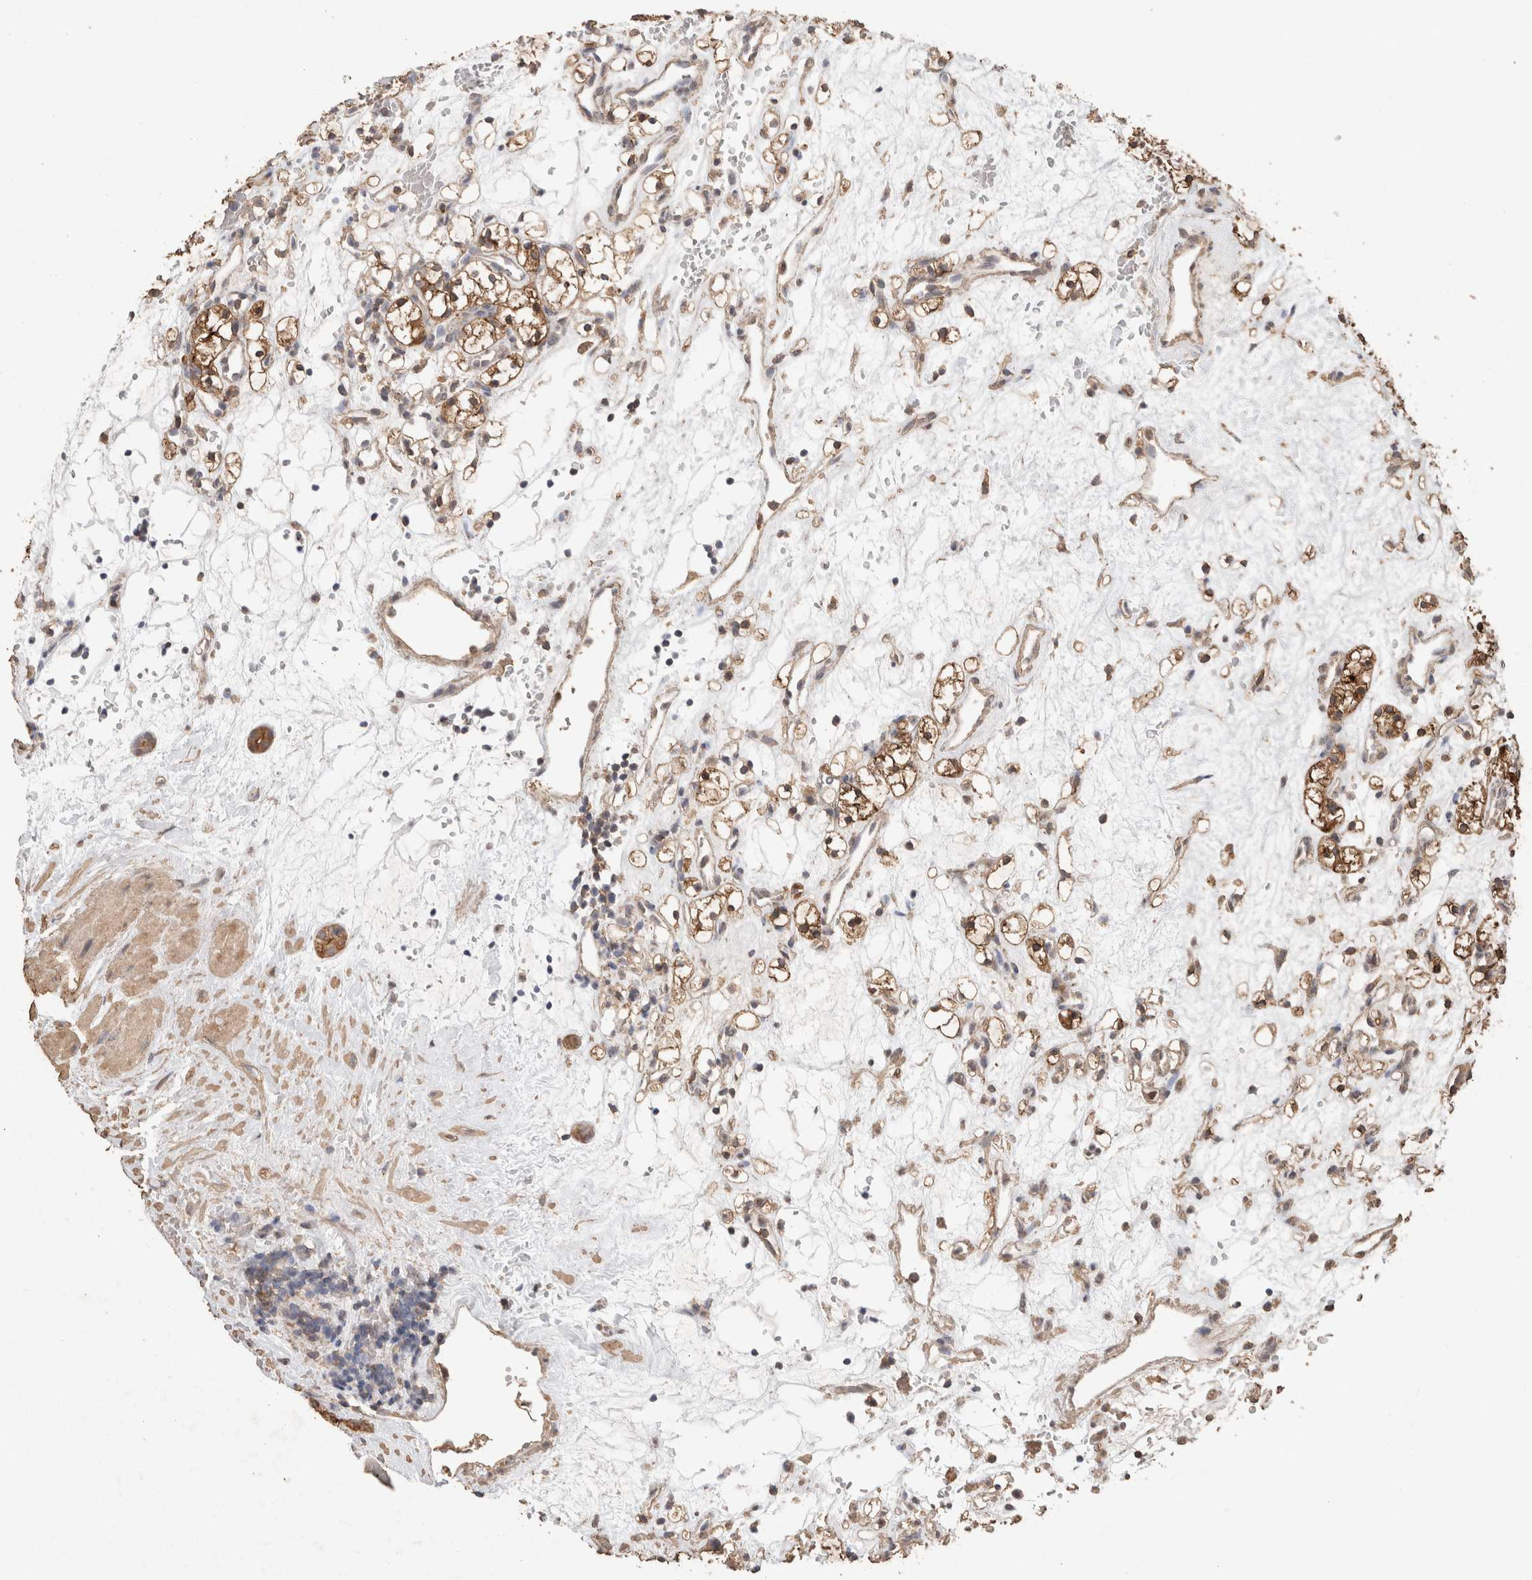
{"staining": {"intensity": "moderate", "quantity": ">75%", "location": "cytoplasmic/membranous"}, "tissue": "renal cancer", "cell_type": "Tumor cells", "image_type": "cancer", "snomed": [{"axis": "morphology", "description": "Adenocarcinoma, NOS"}, {"axis": "topography", "description": "Kidney"}], "caption": "Moderate cytoplasmic/membranous expression is identified in about >75% of tumor cells in adenocarcinoma (renal).", "gene": "CX3CL1", "patient": {"sex": "female", "age": 60}}